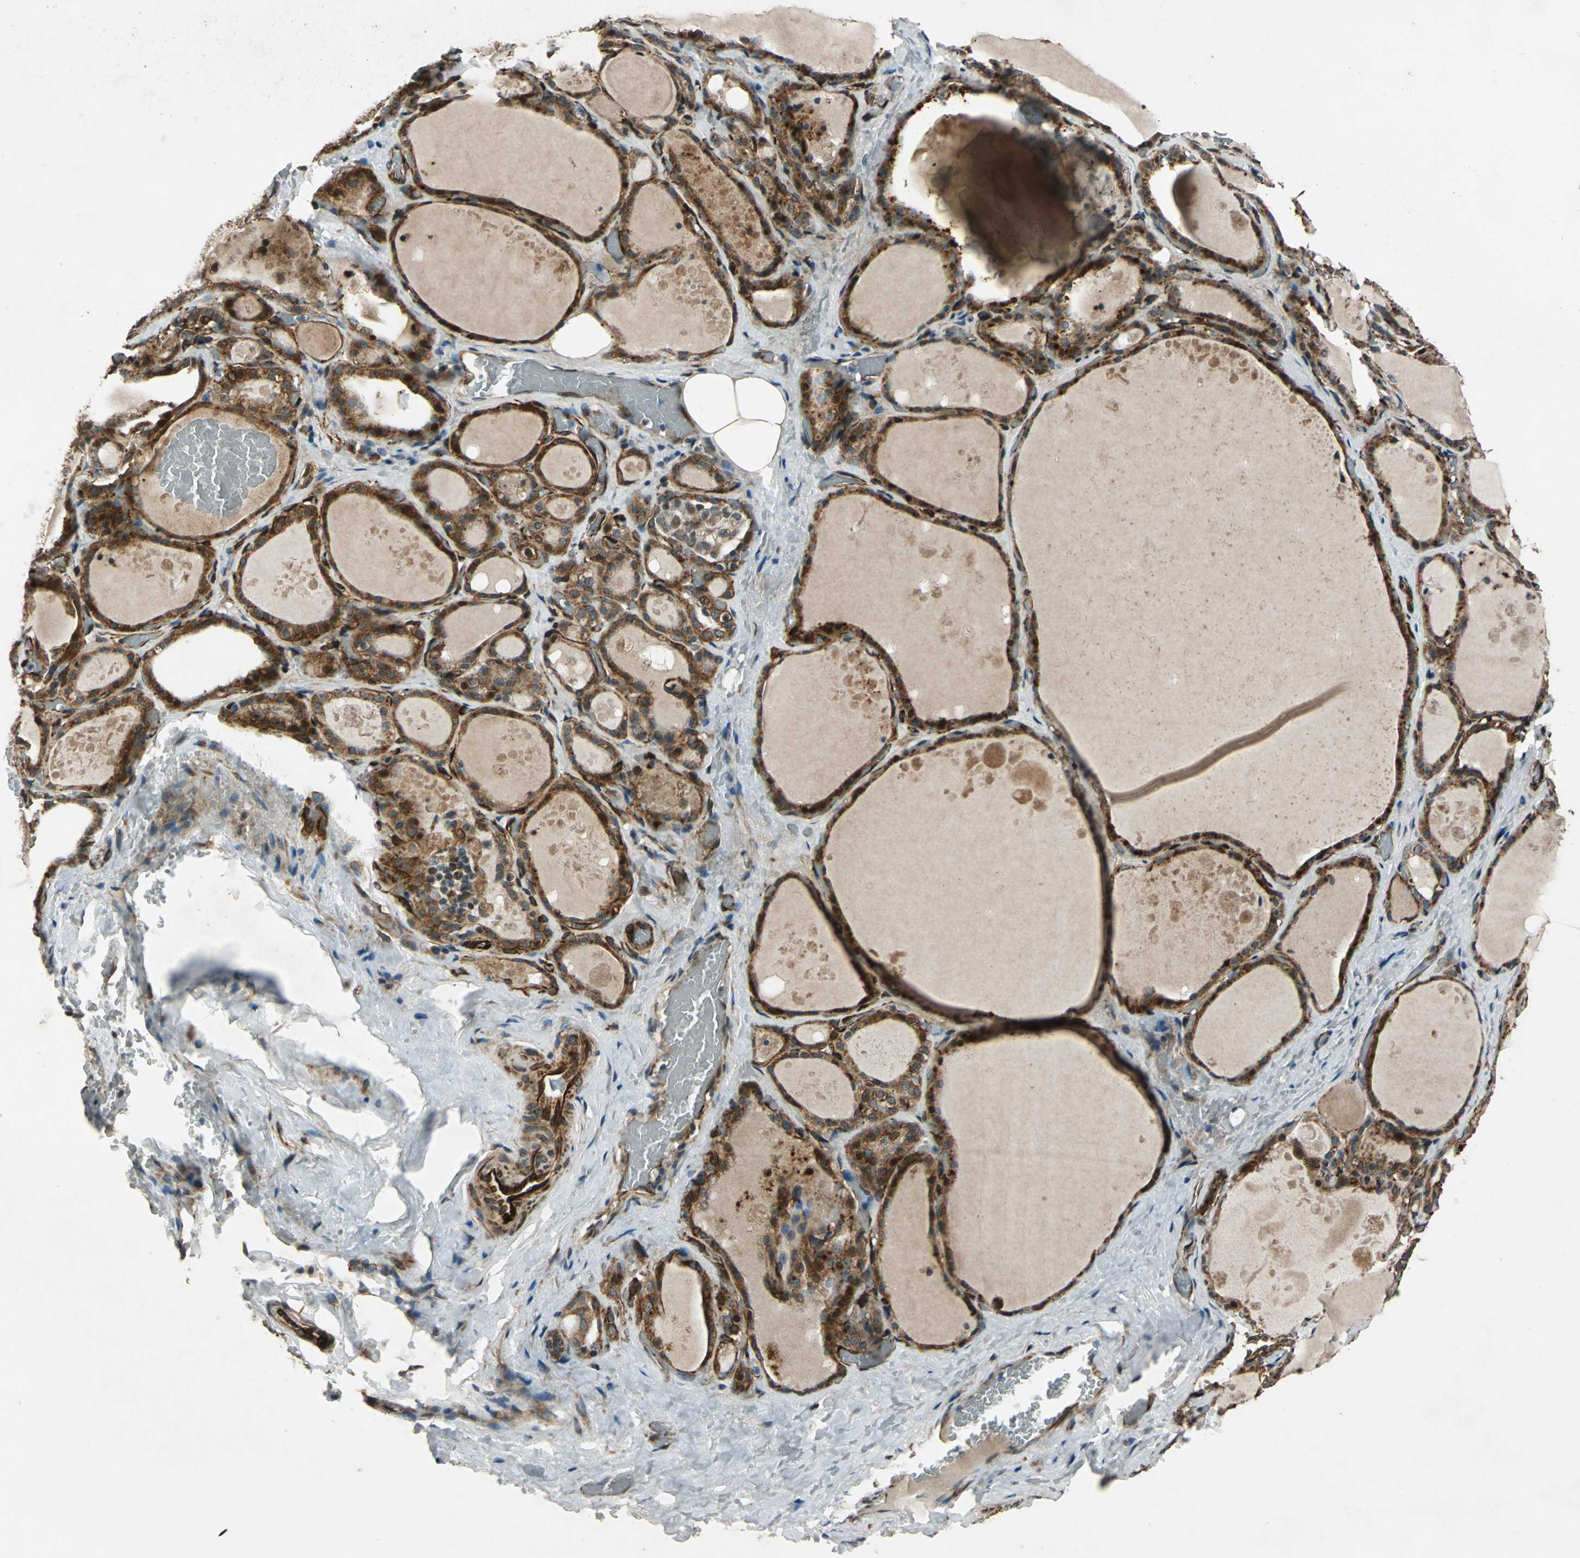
{"staining": {"intensity": "strong", "quantity": ">75%", "location": "cytoplasmic/membranous,nuclear"}, "tissue": "thyroid gland", "cell_type": "Glandular cells", "image_type": "normal", "snomed": [{"axis": "morphology", "description": "Normal tissue, NOS"}, {"axis": "topography", "description": "Thyroid gland"}], "caption": "Glandular cells display high levels of strong cytoplasmic/membranous,nuclear expression in about >75% of cells in benign thyroid gland. The protein of interest is shown in brown color, while the nuclei are stained blue.", "gene": "EXD2", "patient": {"sex": "male", "age": 61}}